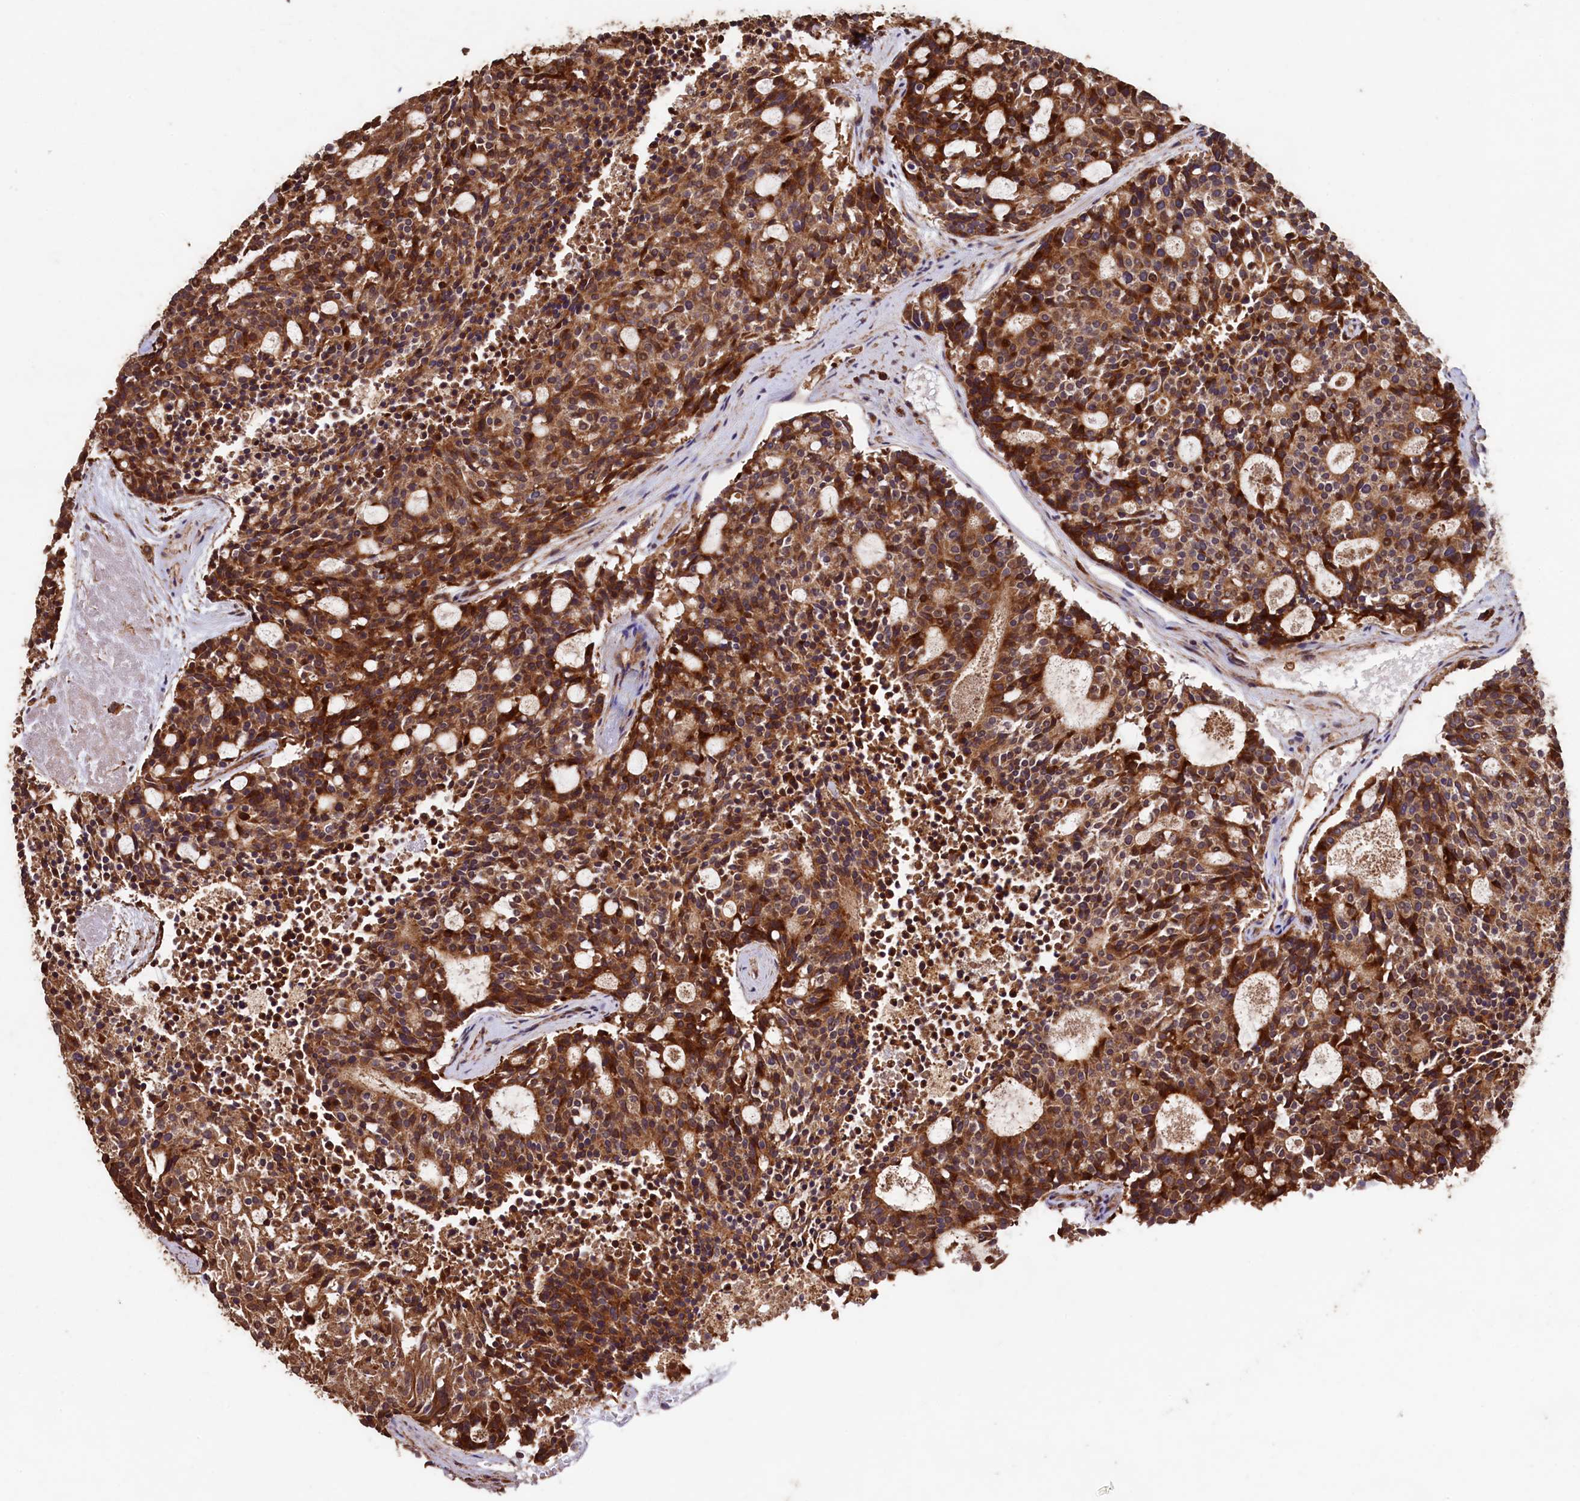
{"staining": {"intensity": "strong", "quantity": ">75%", "location": "cytoplasmic/membranous"}, "tissue": "carcinoid", "cell_type": "Tumor cells", "image_type": "cancer", "snomed": [{"axis": "morphology", "description": "Carcinoid, malignant, NOS"}, {"axis": "topography", "description": "Pancreas"}], "caption": "Protein expression analysis of human carcinoid reveals strong cytoplasmic/membranous expression in about >75% of tumor cells.", "gene": "TMEM98", "patient": {"sex": "female", "age": 54}}